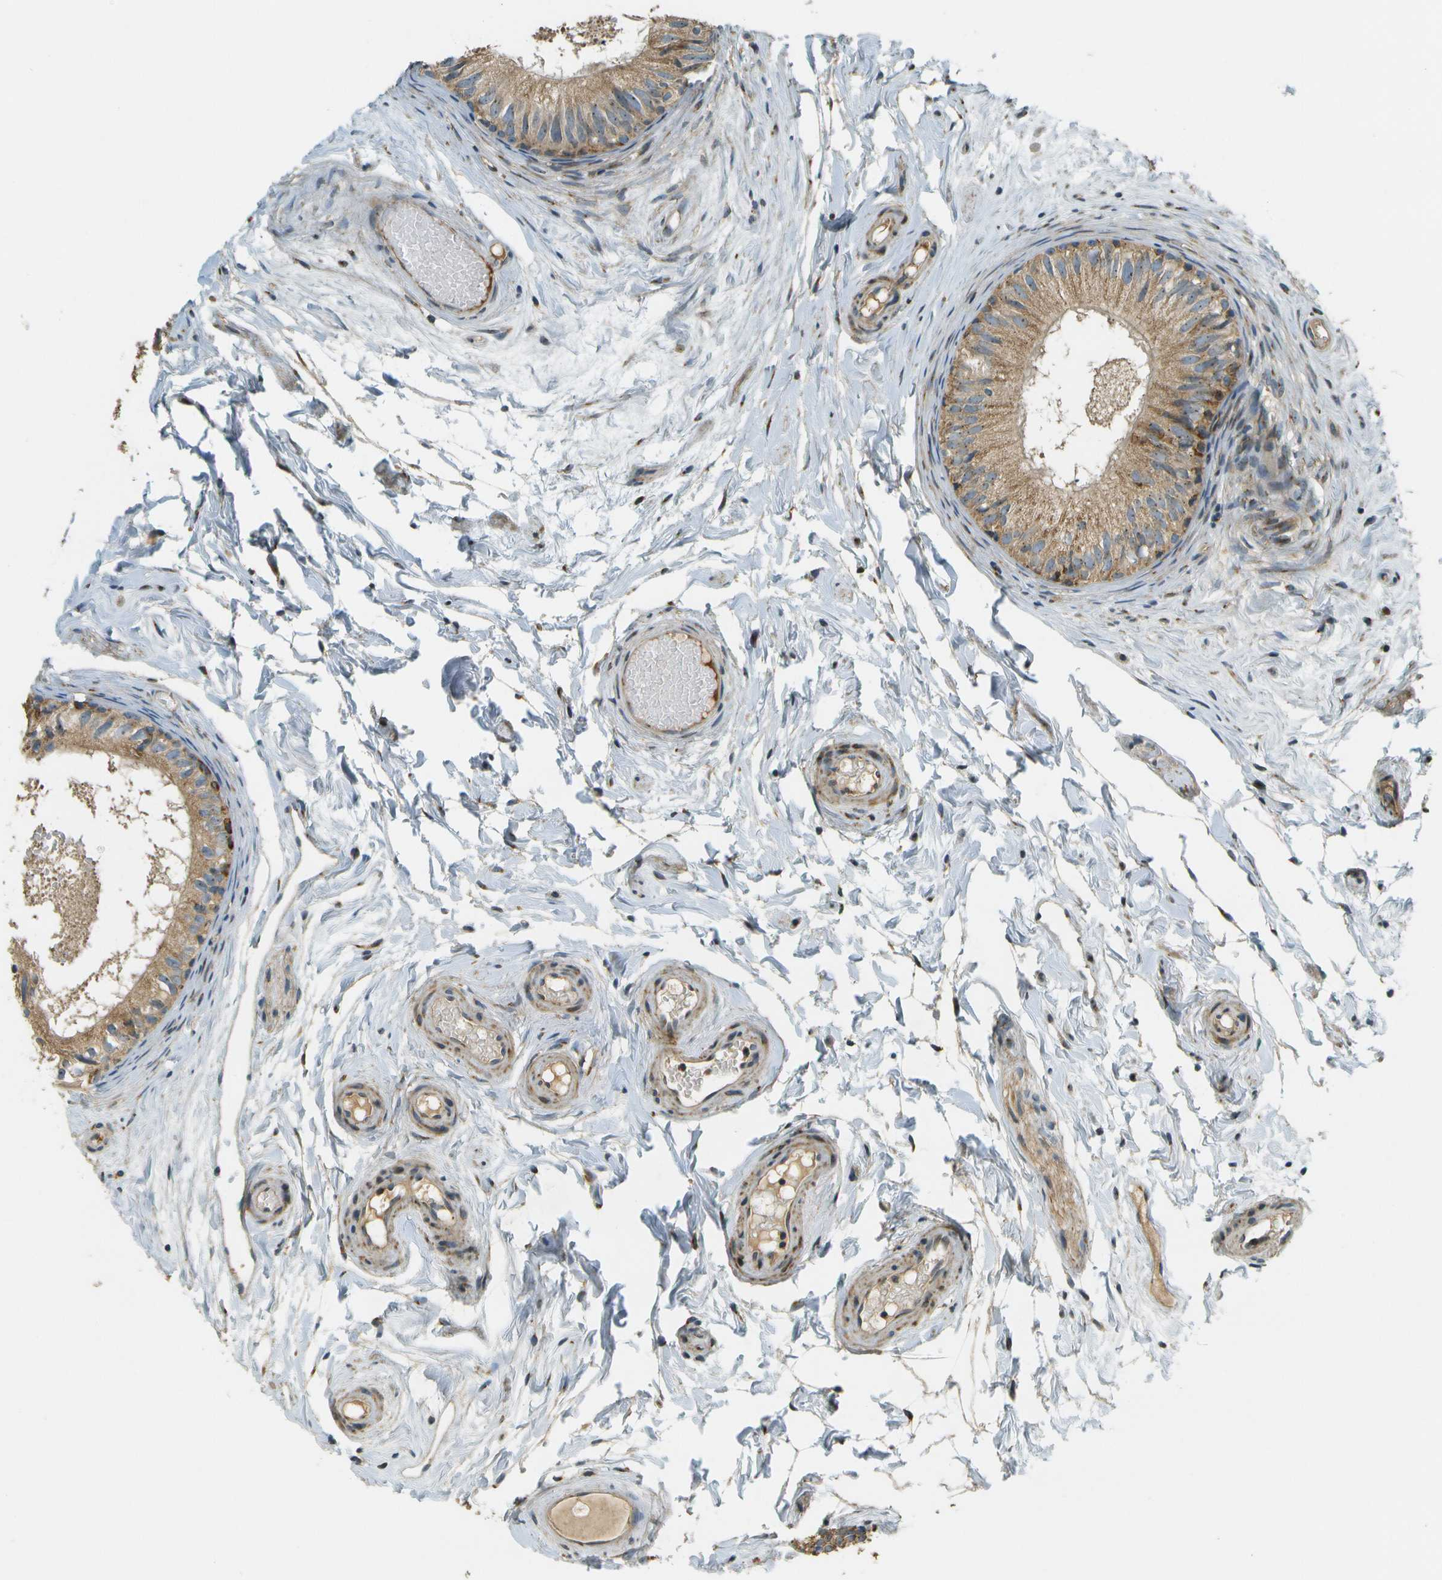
{"staining": {"intensity": "strong", "quantity": ">75%", "location": "cytoplasmic/membranous,nuclear"}, "tissue": "epididymis", "cell_type": "Glandular cells", "image_type": "normal", "snomed": [{"axis": "morphology", "description": "Normal tissue, NOS"}, {"axis": "topography", "description": "Epididymis"}], "caption": "This is a photomicrograph of IHC staining of normal epididymis, which shows strong staining in the cytoplasmic/membranous,nuclear of glandular cells.", "gene": "LRP12", "patient": {"sex": "male", "age": 46}}